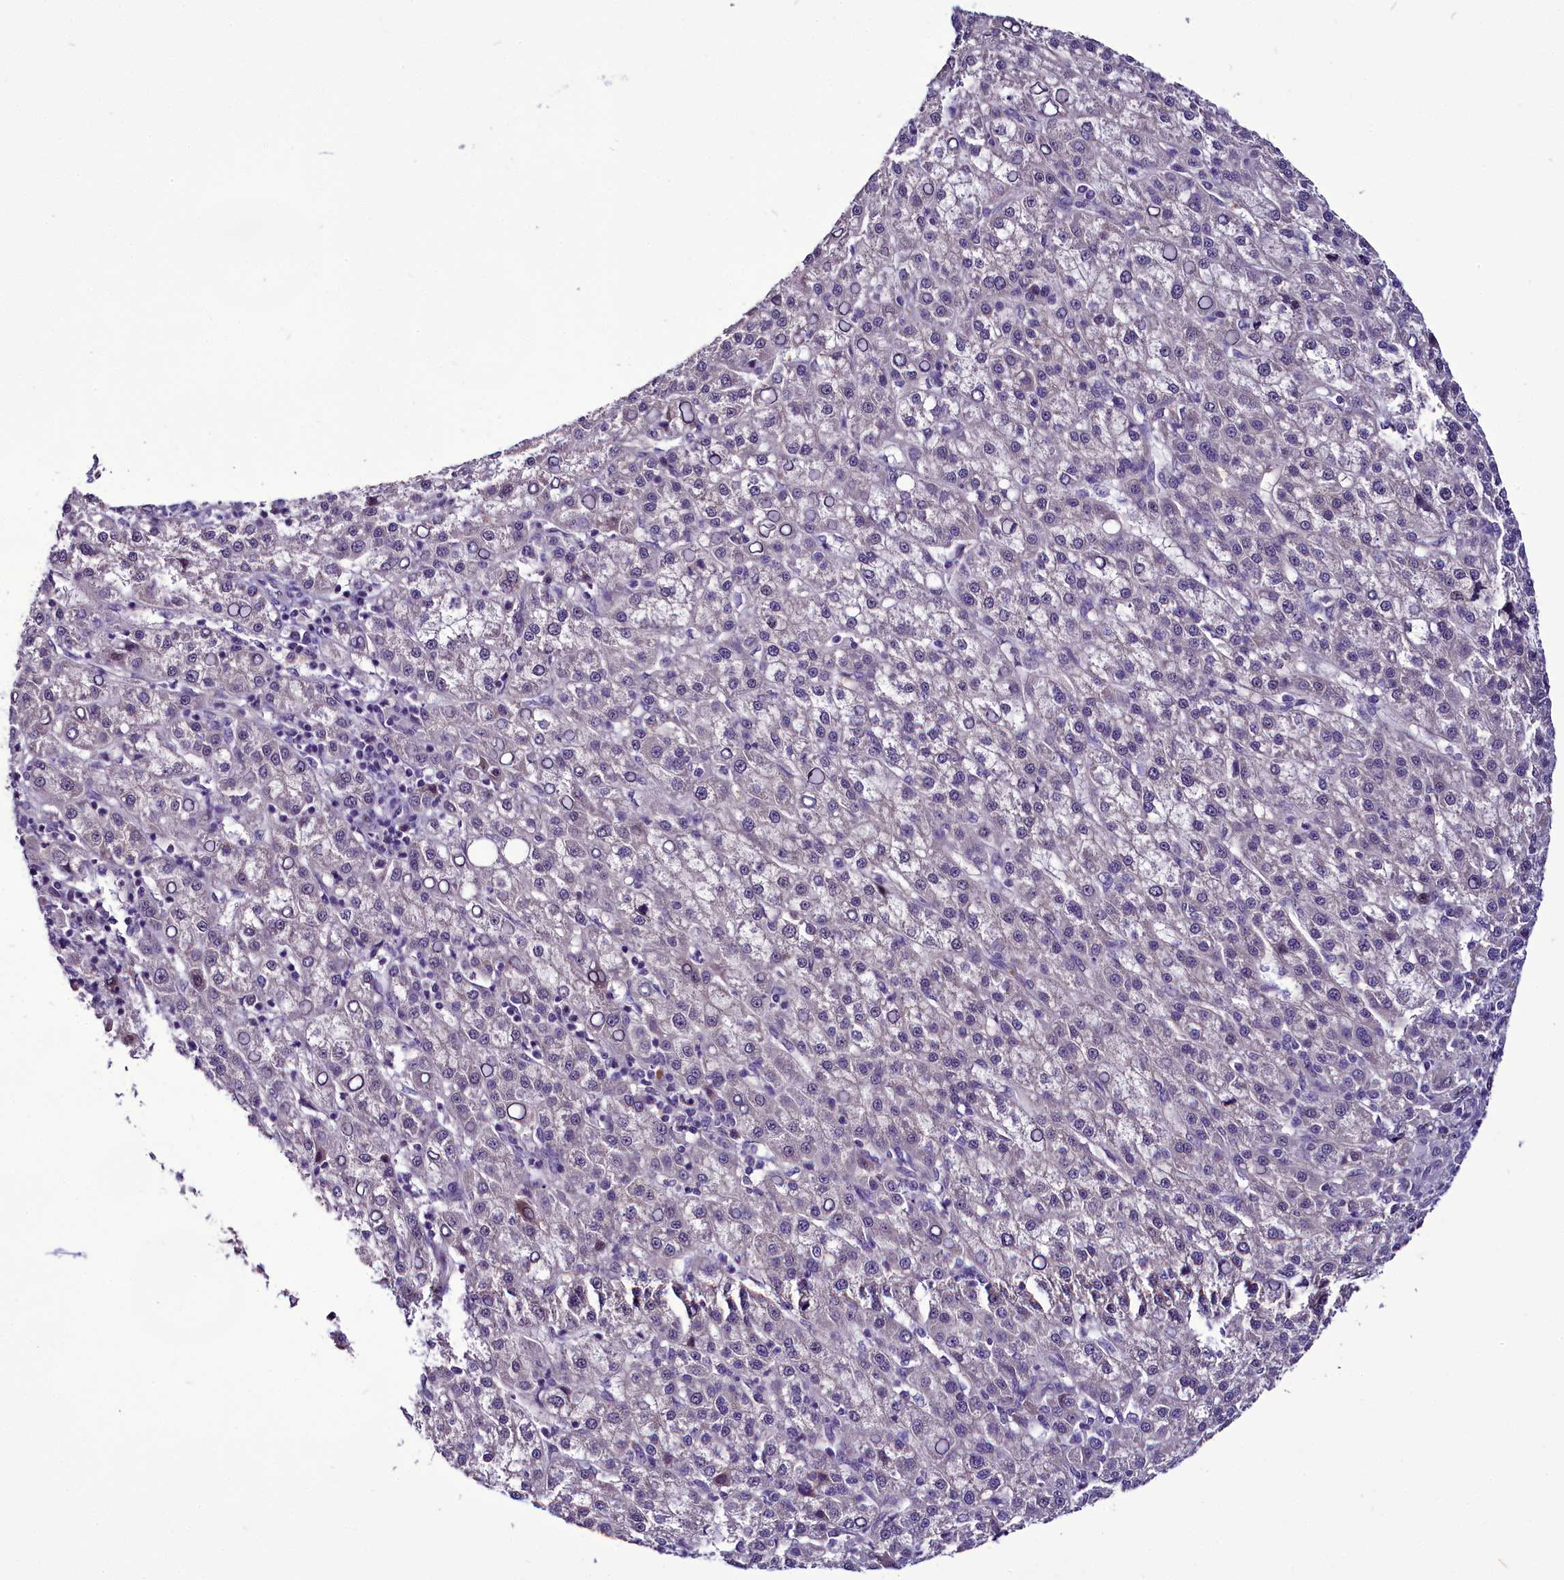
{"staining": {"intensity": "negative", "quantity": "none", "location": "none"}, "tissue": "liver cancer", "cell_type": "Tumor cells", "image_type": "cancer", "snomed": [{"axis": "morphology", "description": "Carcinoma, Hepatocellular, NOS"}, {"axis": "topography", "description": "Liver"}], "caption": "Liver cancer (hepatocellular carcinoma) was stained to show a protein in brown. There is no significant expression in tumor cells.", "gene": "C9orf40", "patient": {"sex": "female", "age": 58}}